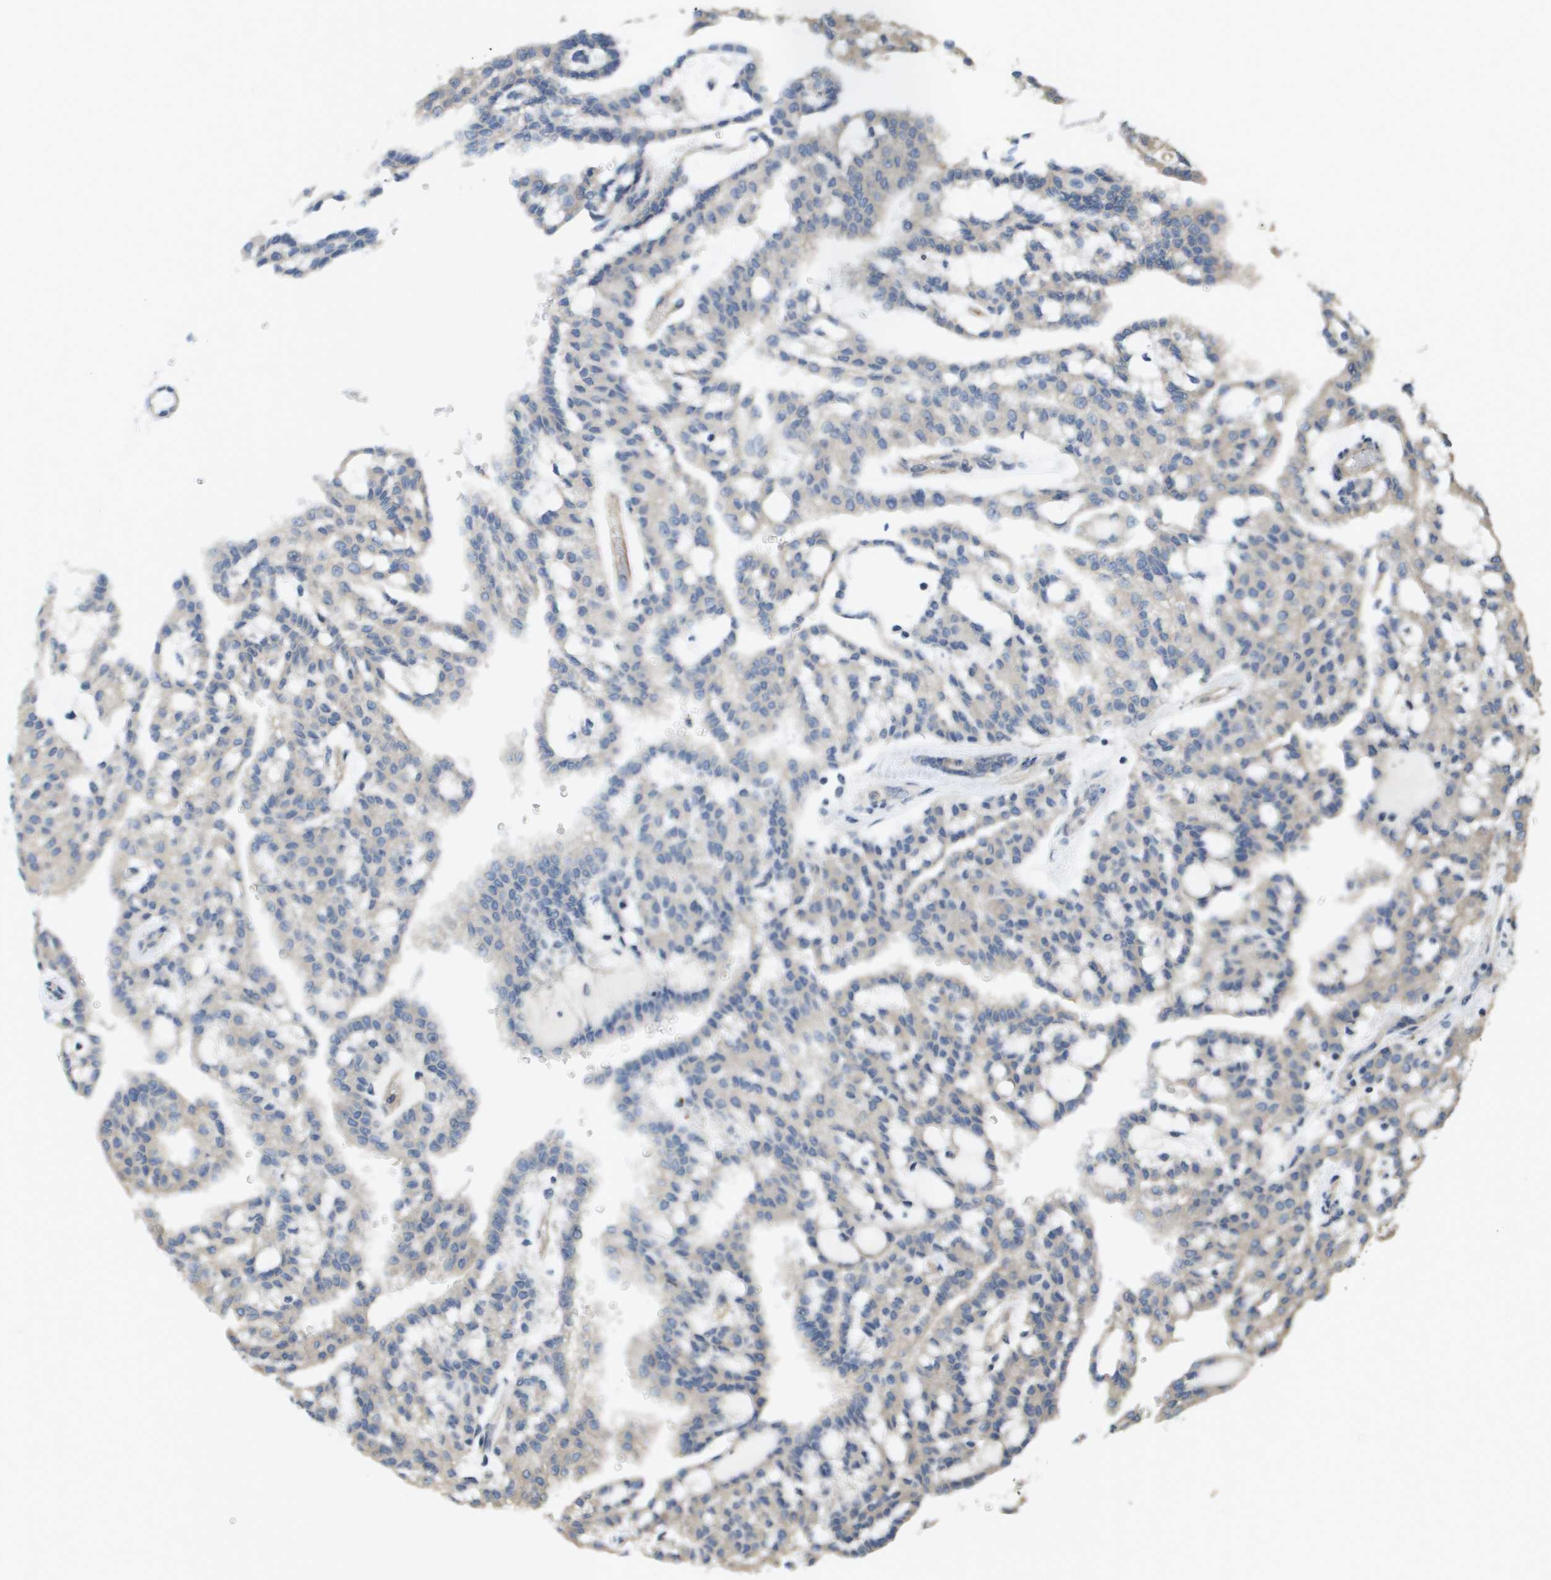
{"staining": {"intensity": "weak", "quantity": "<25%", "location": "cytoplasmic/membranous"}, "tissue": "renal cancer", "cell_type": "Tumor cells", "image_type": "cancer", "snomed": [{"axis": "morphology", "description": "Adenocarcinoma, NOS"}, {"axis": "topography", "description": "Kidney"}], "caption": "Image shows no significant protein expression in tumor cells of renal cancer (adenocarcinoma).", "gene": "KRT23", "patient": {"sex": "male", "age": 63}}